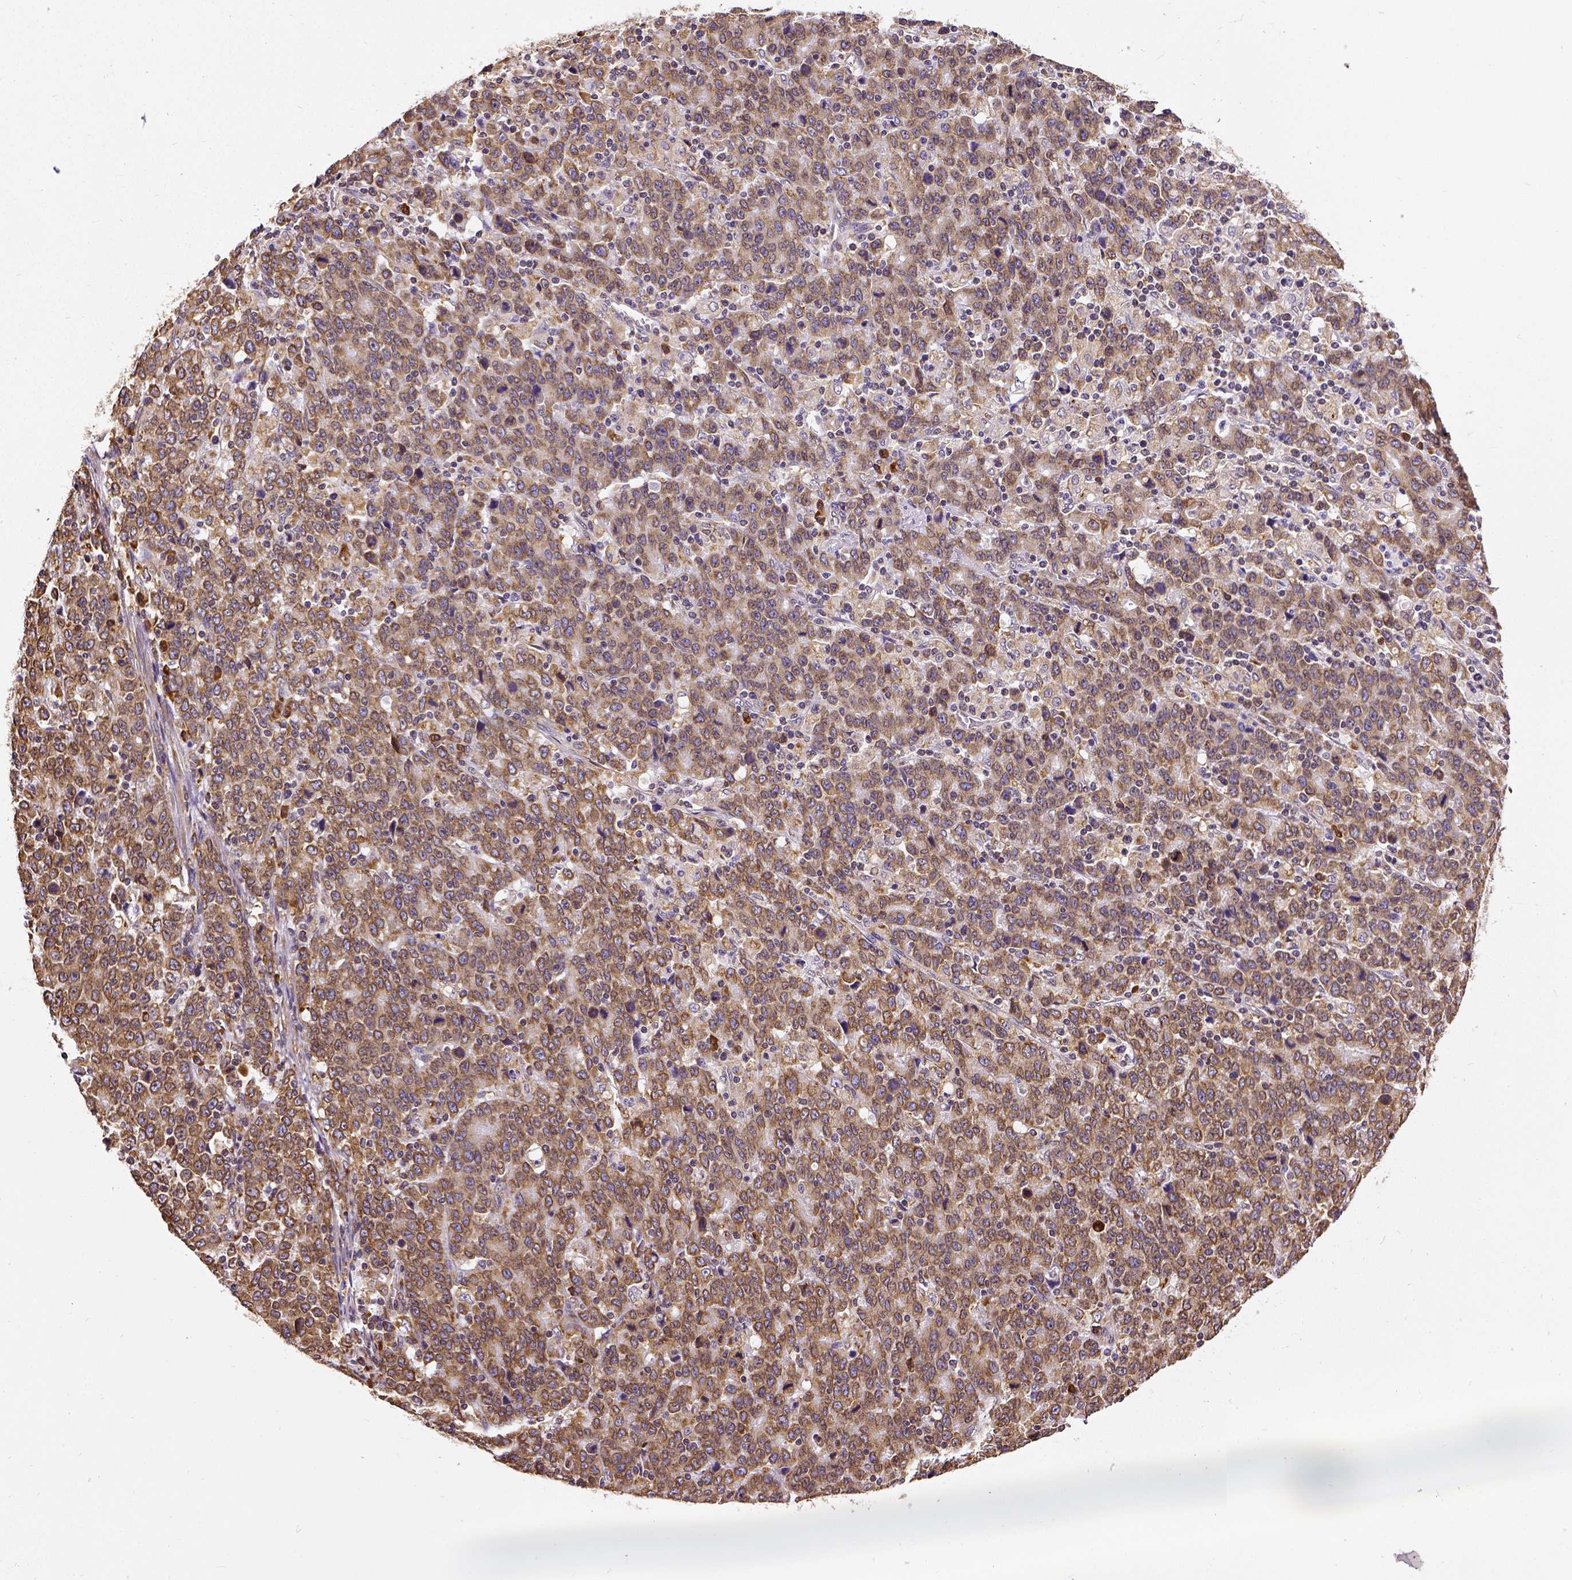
{"staining": {"intensity": "moderate", "quantity": ">75%", "location": "cytoplasmic/membranous"}, "tissue": "stomach cancer", "cell_type": "Tumor cells", "image_type": "cancer", "snomed": [{"axis": "morphology", "description": "Adenocarcinoma, NOS"}, {"axis": "topography", "description": "Stomach, upper"}], "caption": "Human adenocarcinoma (stomach) stained for a protein (brown) shows moderate cytoplasmic/membranous positive expression in about >75% of tumor cells.", "gene": "MTDH", "patient": {"sex": "male", "age": 69}}